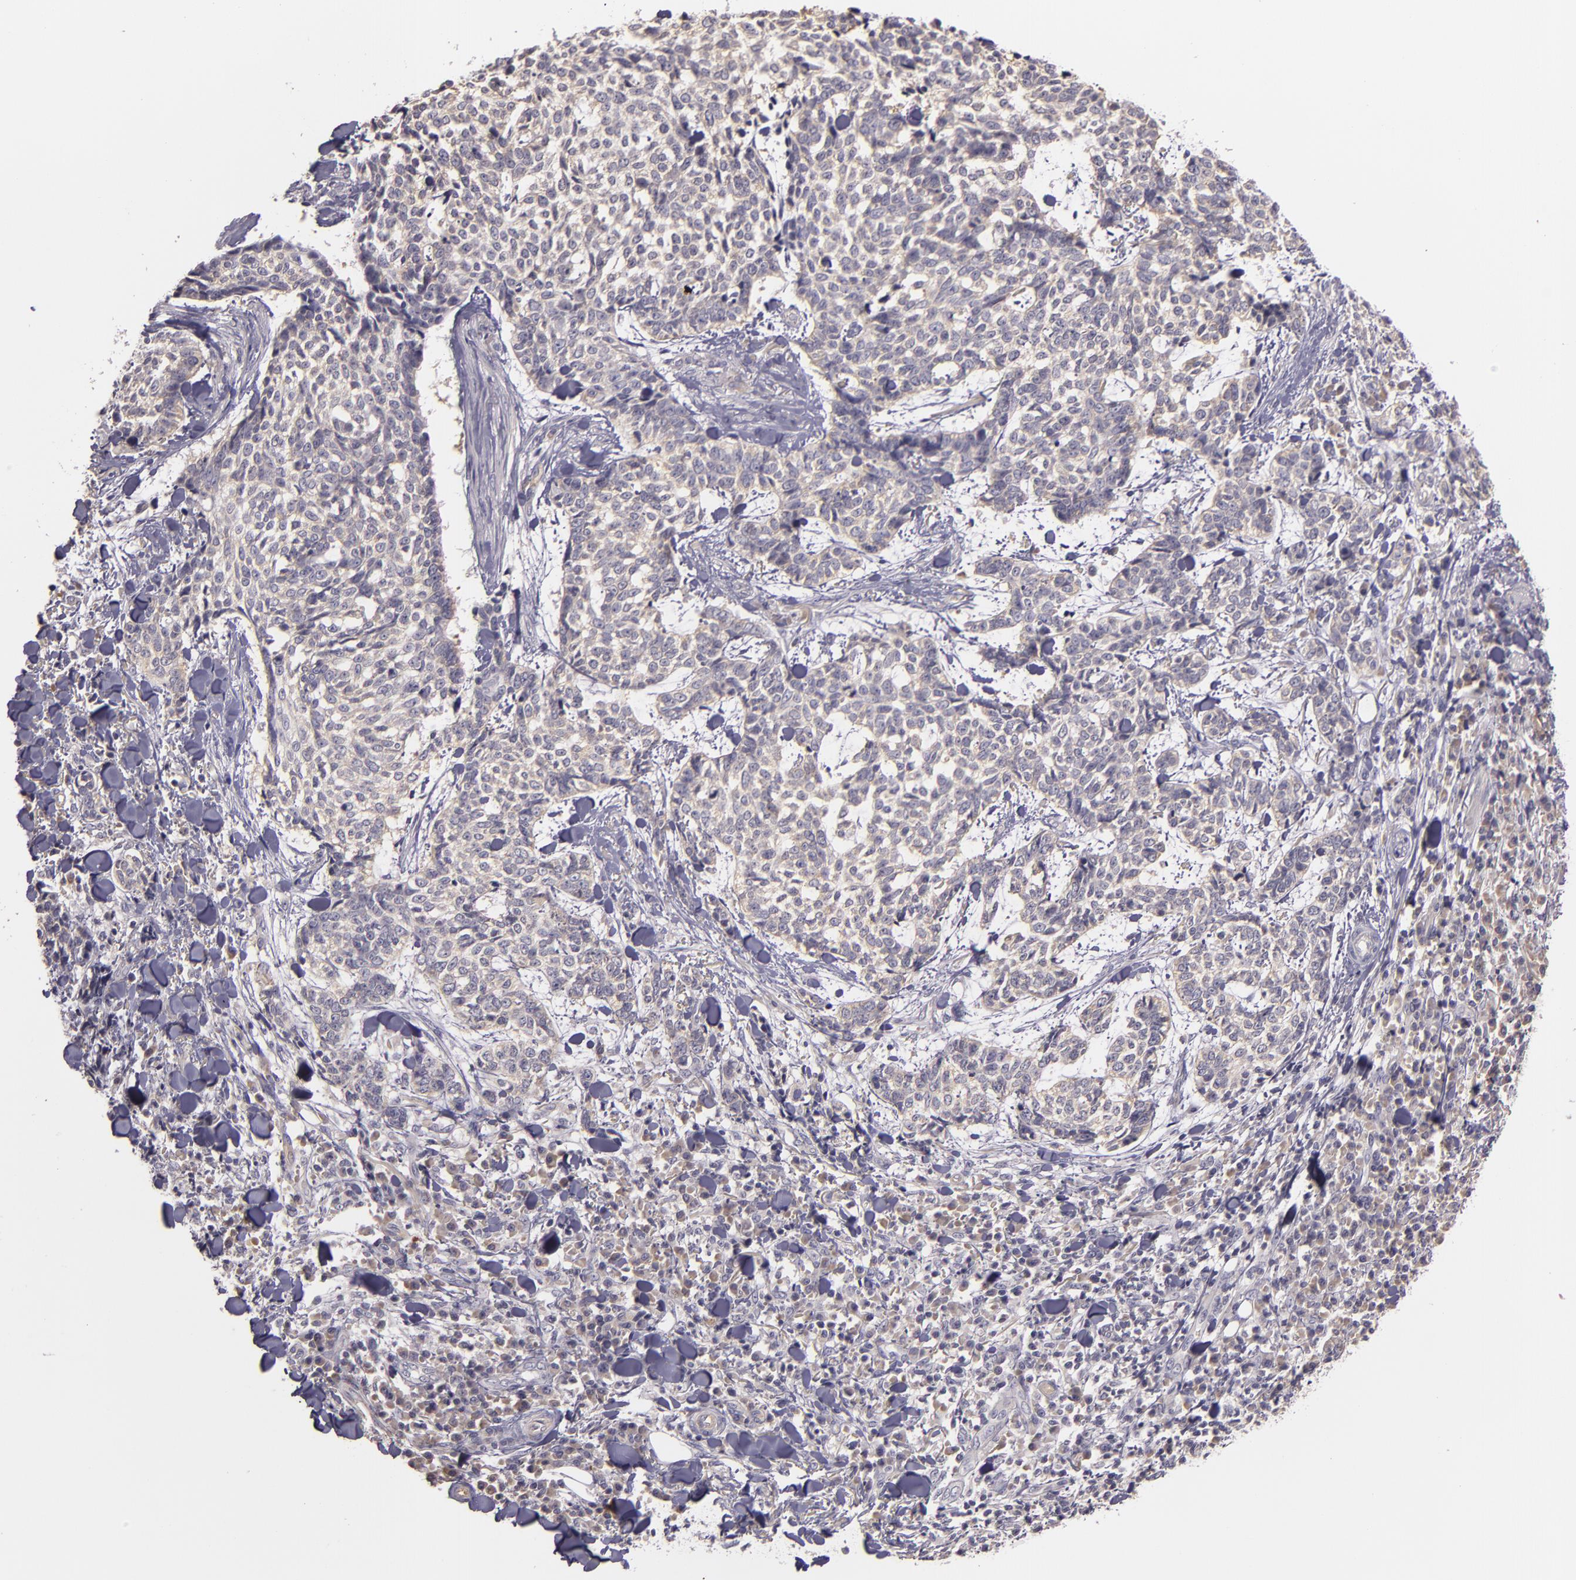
{"staining": {"intensity": "weak", "quantity": "<25%", "location": "none"}, "tissue": "skin cancer", "cell_type": "Tumor cells", "image_type": "cancer", "snomed": [{"axis": "morphology", "description": "Basal cell carcinoma"}, {"axis": "topography", "description": "Skin"}], "caption": "High power microscopy micrograph of an immunohistochemistry (IHC) histopathology image of skin cancer (basal cell carcinoma), revealing no significant expression in tumor cells.", "gene": "RALGAPA1", "patient": {"sex": "female", "age": 89}}